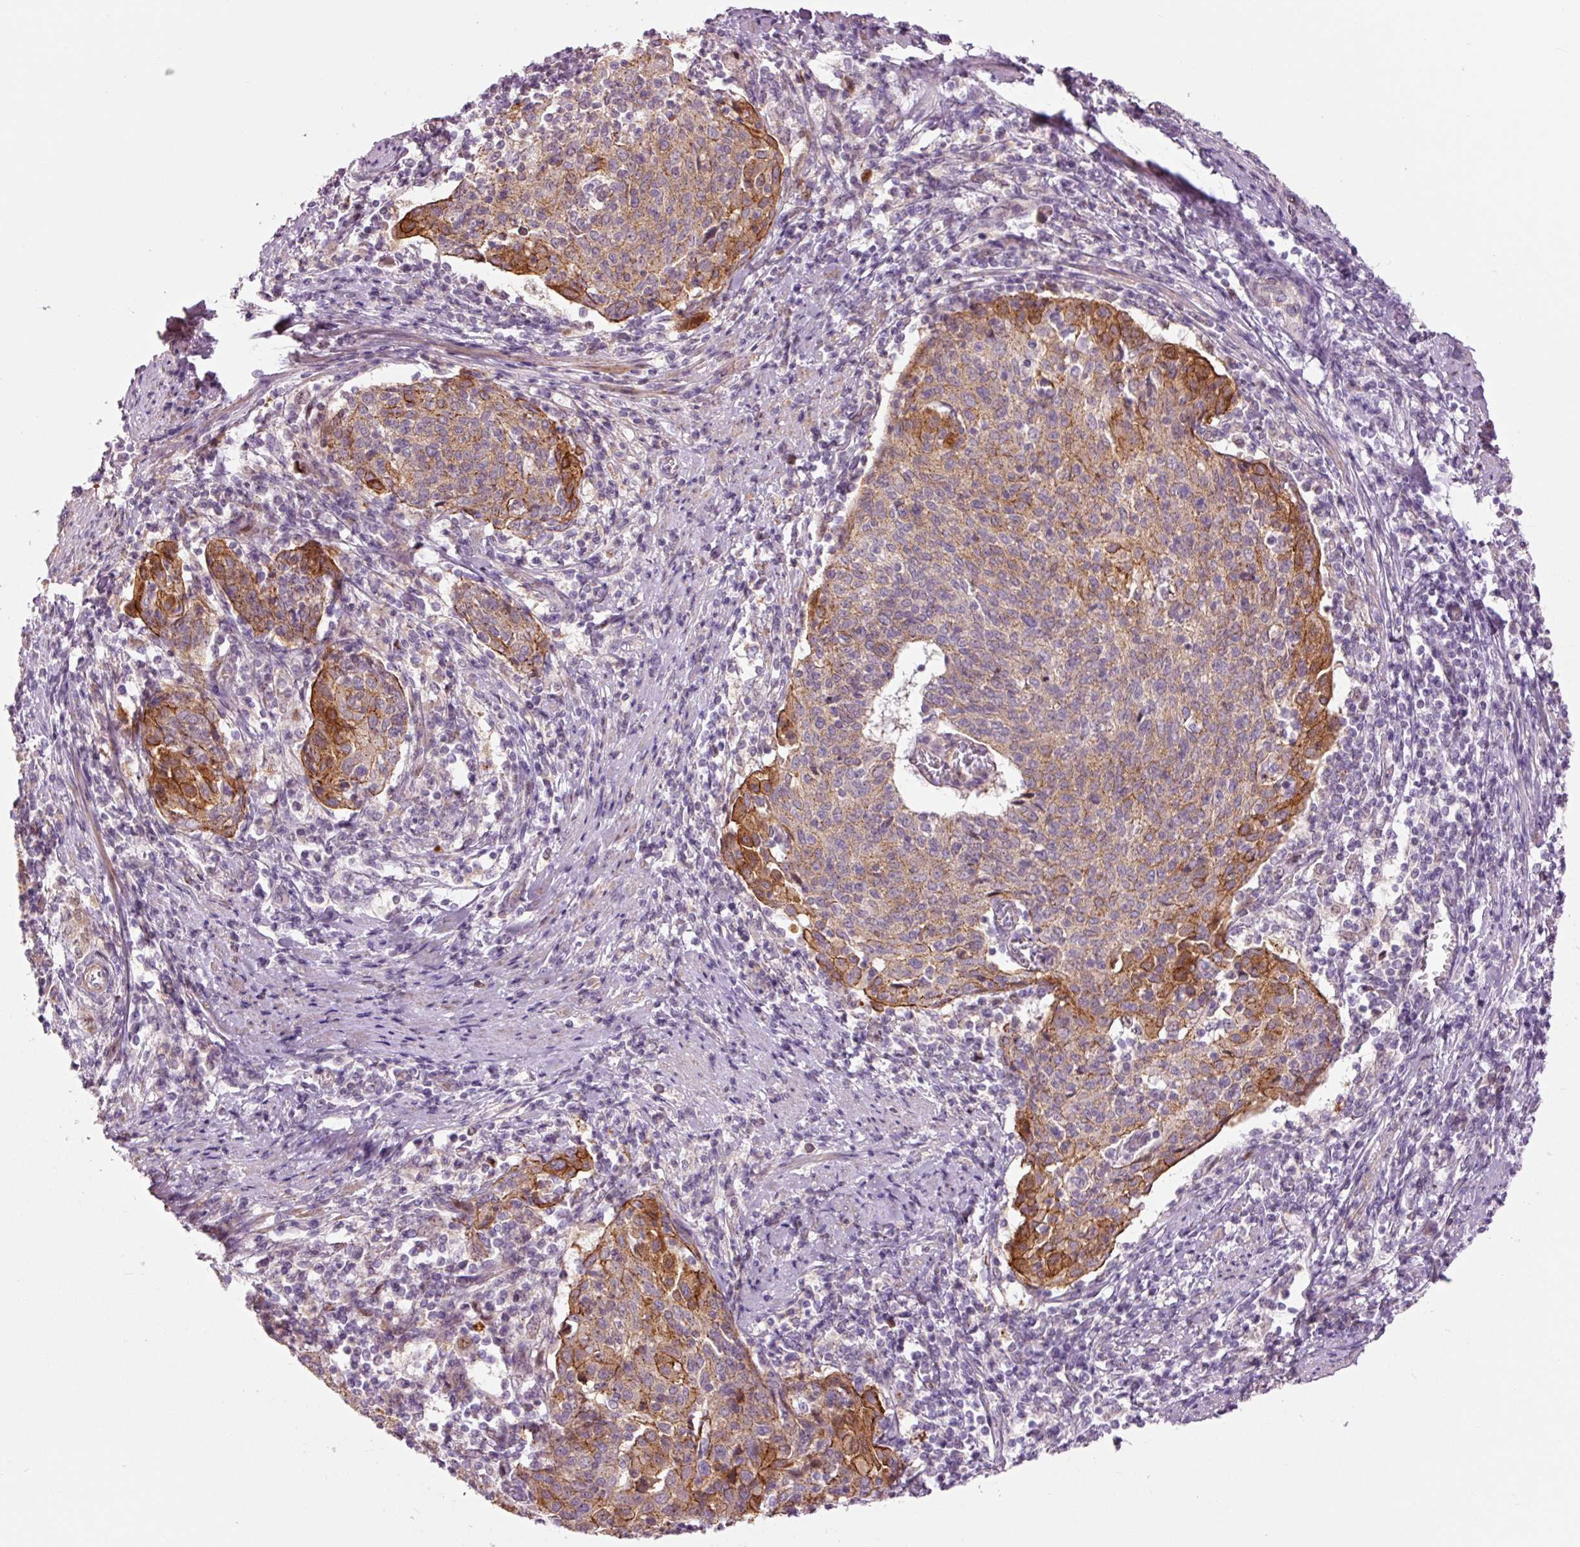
{"staining": {"intensity": "moderate", "quantity": "25%-75%", "location": "cytoplasmic/membranous"}, "tissue": "cervical cancer", "cell_type": "Tumor cells", "image_type": "cancer", "snomed": [{"axis": "morphology", "description": "Squamous cell carcinoma, NOS"}, {"axis": "topography", "description": "Cervix"}], "caption": "IHC staining of squamous cell carcinoma (cervical), which demonstrates medium levels of moderate cytoplasmic/membranous staining in about 25%-75% of tumor cells indicating moderate cytoplasmic/membranous protein expression. The staining was performed using DAB (brown) for protein detection and nuclei were counterstained in hematoxylin (blue).", "gene": "DAPP1", "patient": {"sex": "female", "age": 52}}